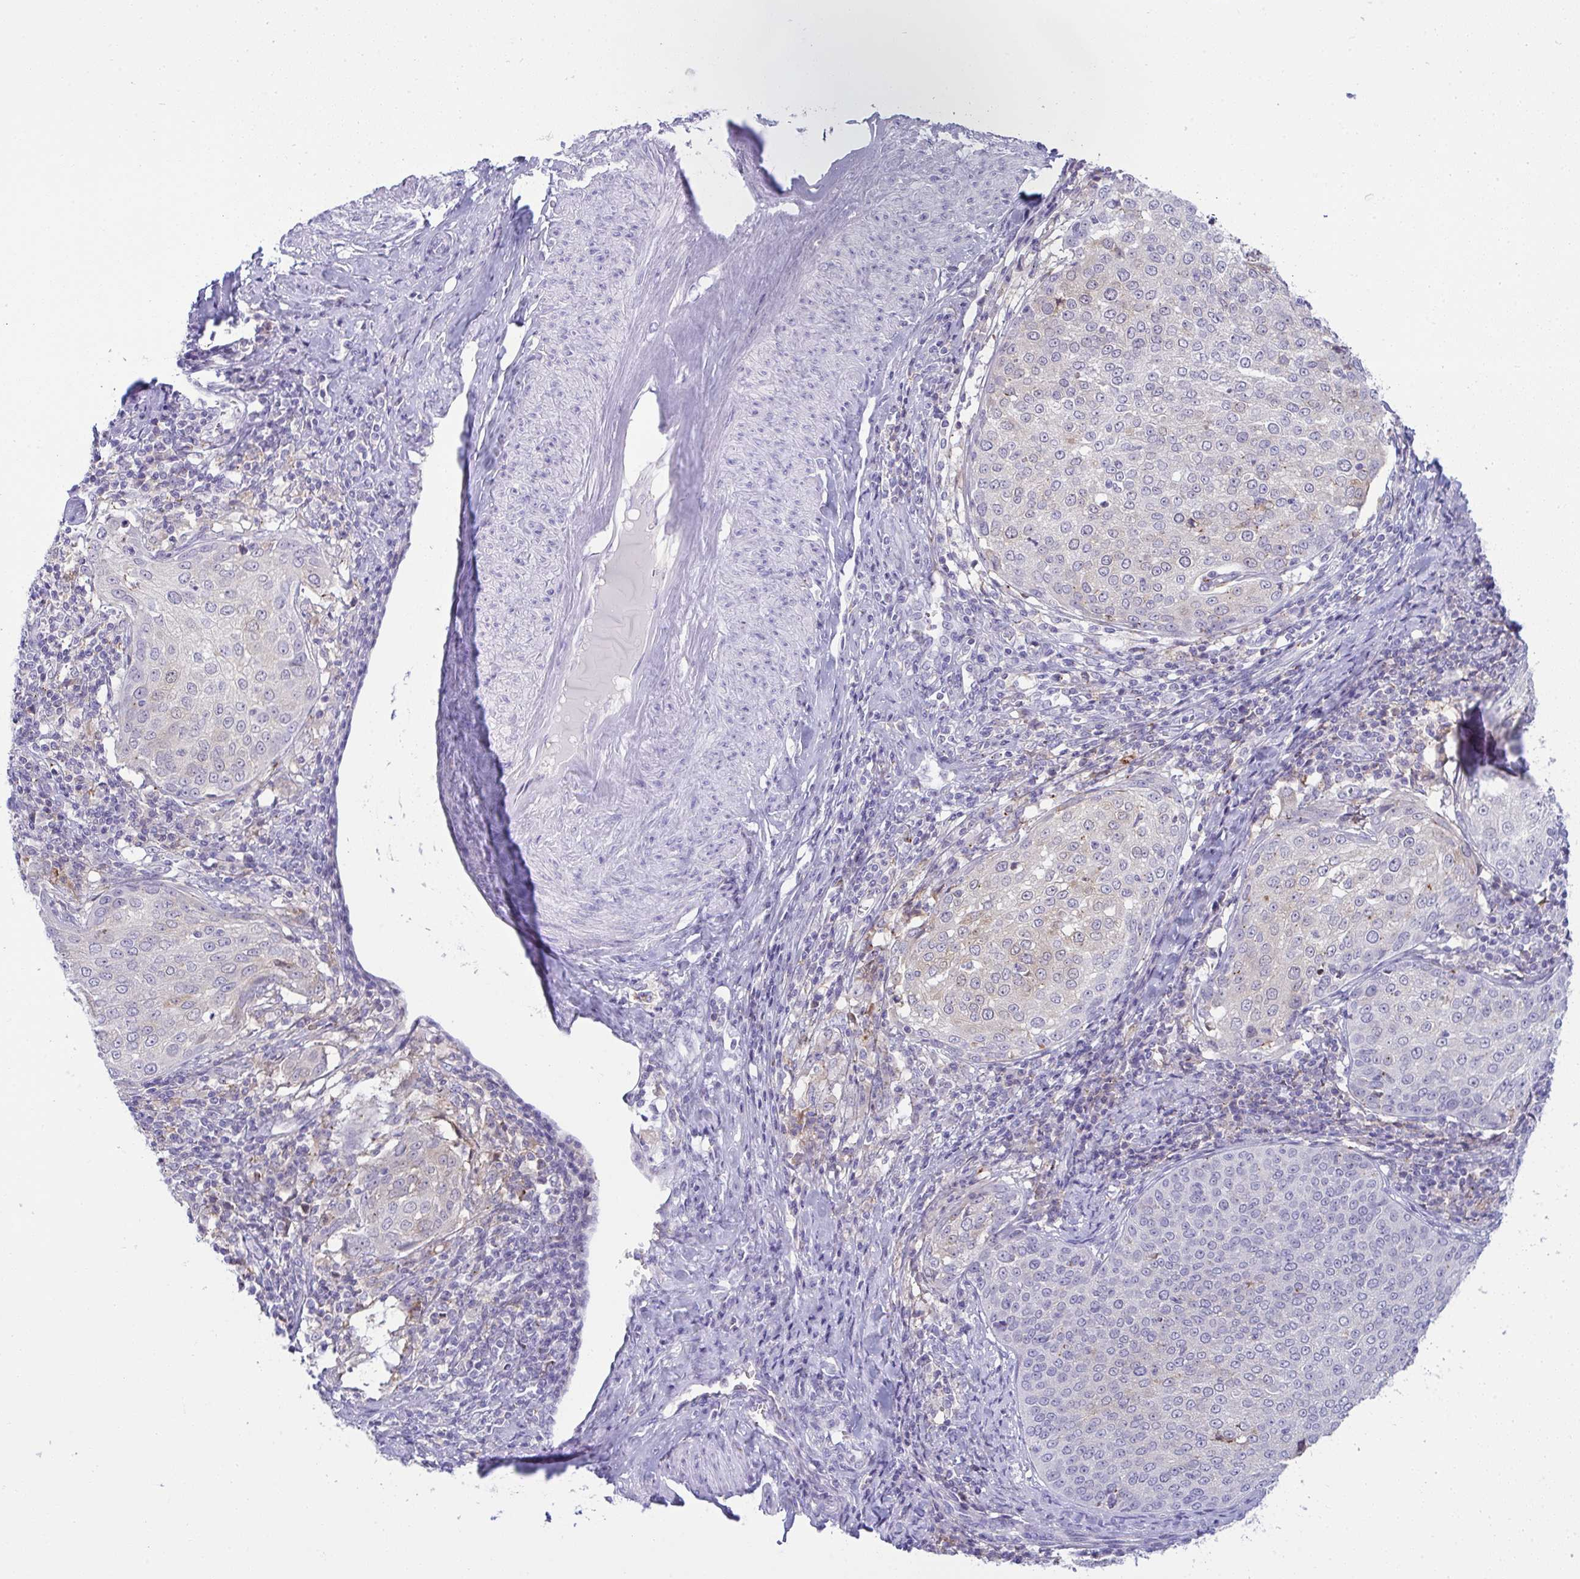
{"staining": {"intensity": "weak", "quantity": "<25%", "location": "cytoplasmic/membranous"}, "tissue": "cervical cancer", "cell_type": "Tumor cells", "image_type": "cancer", "snomed": [{"axis": "morphology", "description": "Squamous cell carcinoma, NOS"}, {"axis": "topography", "description": "Cervix"}], "caption": "Immunohistochemical staining of cervical squamous cell carcinoma exhibits no significant expression in tumor cells.", "gene": "RGPD5", "patient": {"sex": "female", "age": 57}}